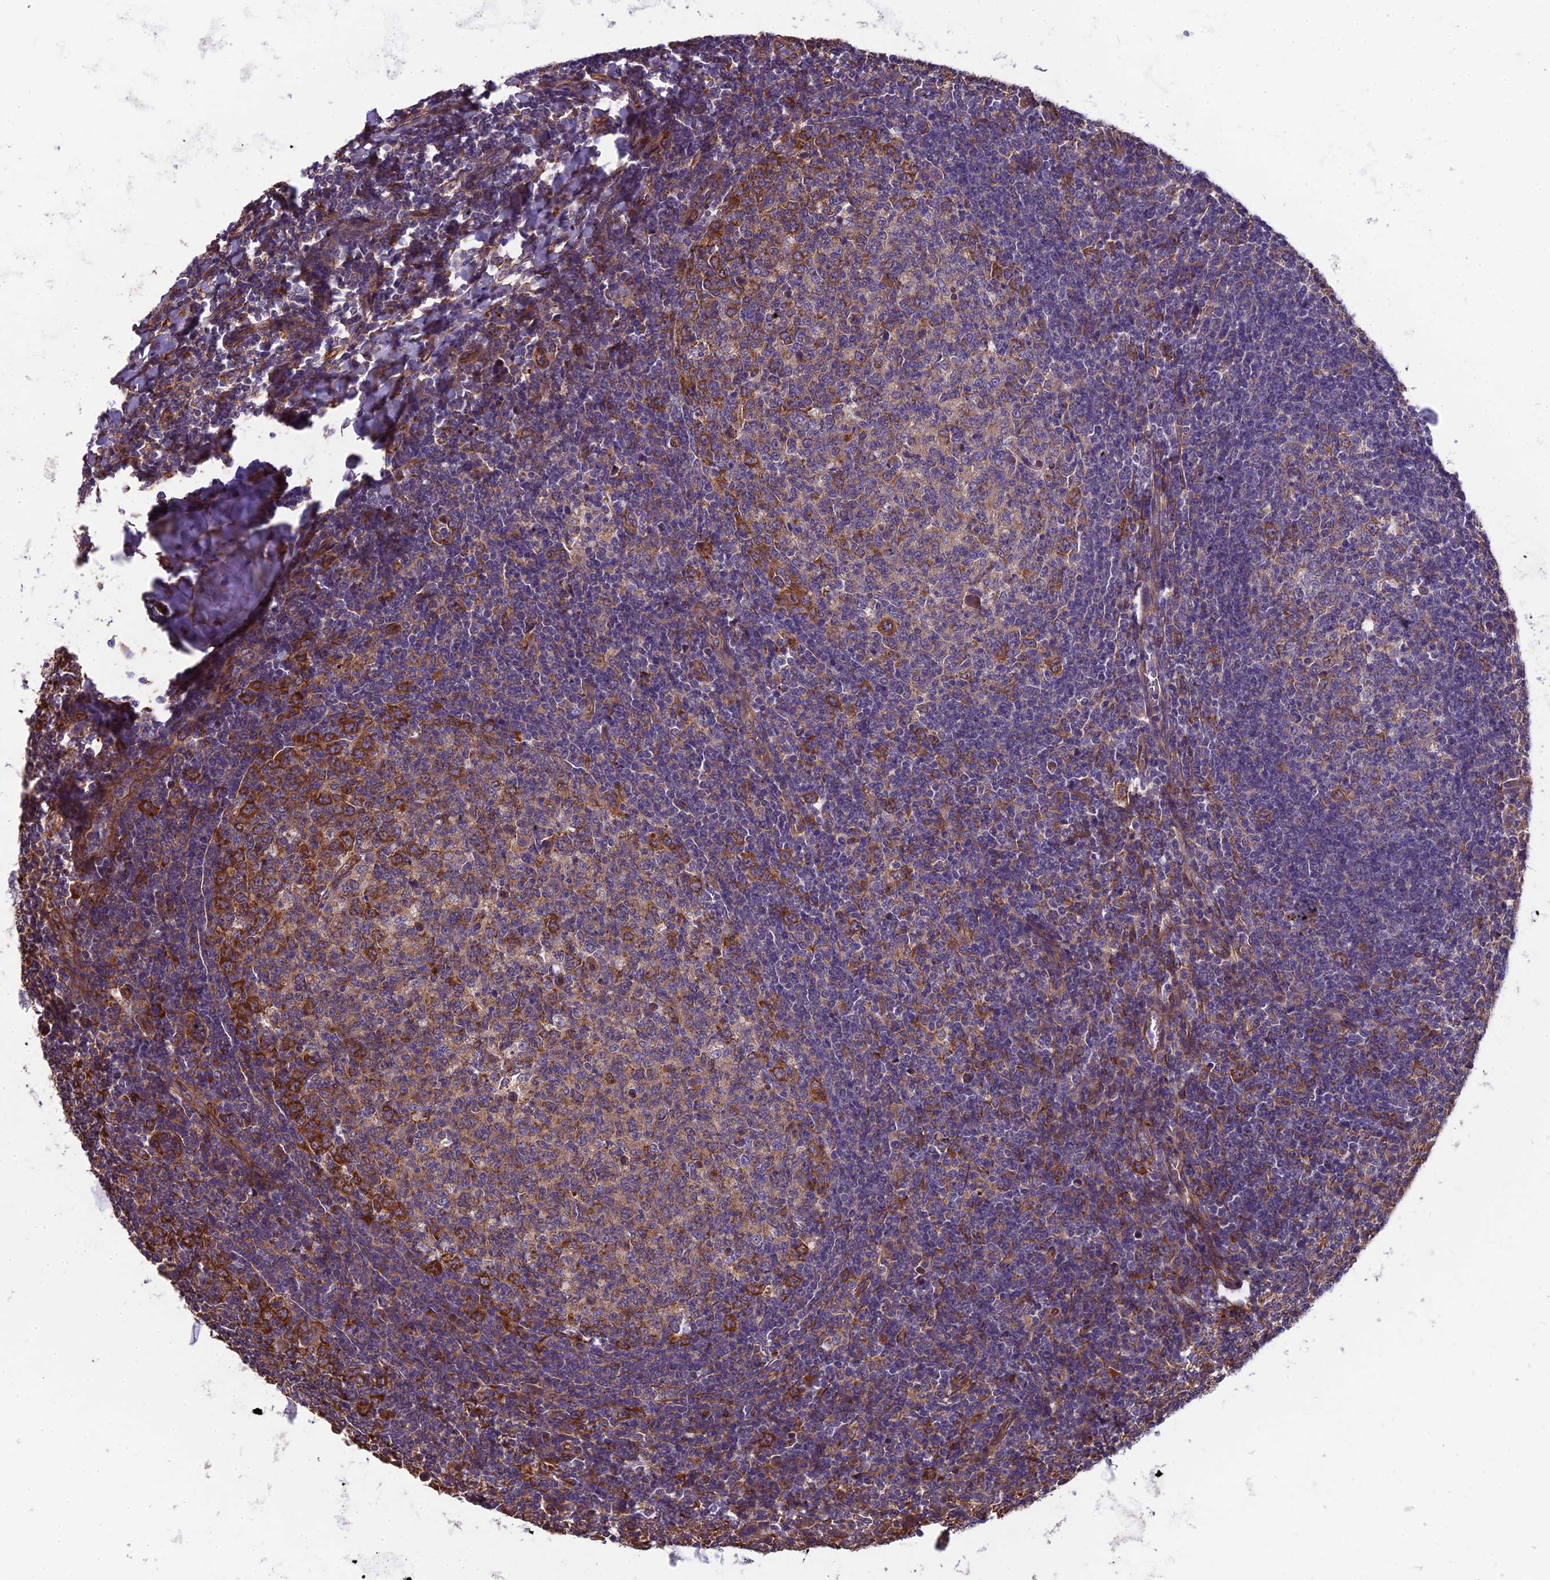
{"staining": {"intensity": "strong", "quantity": "<25%", "location": "cytoplasmic/membranous"}, "tissue": "tonsil", "cell_type": "Germinal center cells", "image_type": "normal", "snomed": [{"axis": "morphology", "description": "Normal tissue, NOS"}, {"axis": "topography", "description": "Tonsil"}], "caption": "Immunohistochemical staining of normal tonsil reveals medium levels of strong cytoplasmic/membranous positivity in about <25% of germinal center cells.", "gene": "SPDL1", "patient": {"sex": "female", "age": 19}}